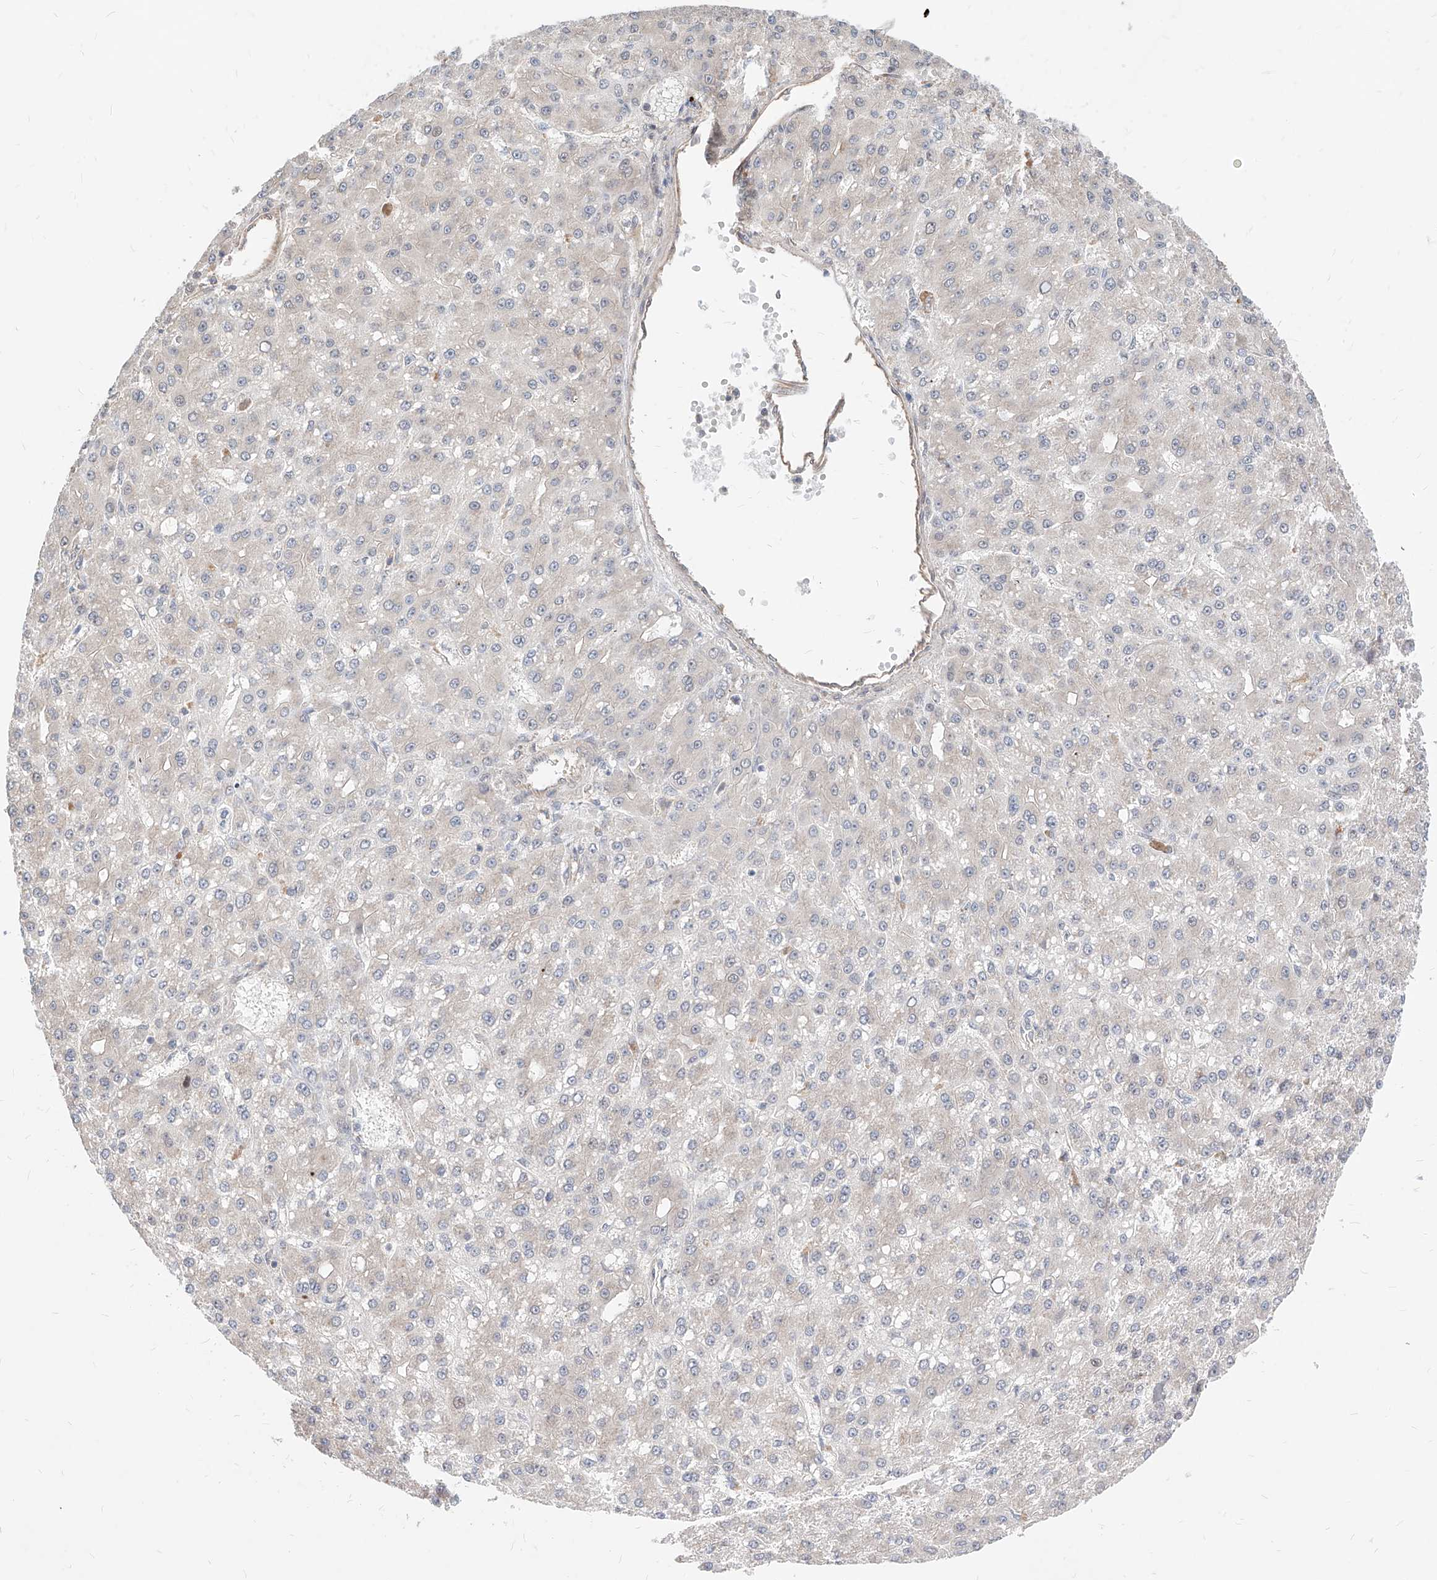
{"staining": {"intensity": "negative", "quantity": "none", "location": "none"}, "tissue": "liver cancer", "cell_type": "Tumor cells", "image_type": "cancer", "snomed": [{"axis": "morphology", "description": "Carcinoma, Hepatocellular, NOS"}, {"axis": "topography", "description": "Liver"}], "caption": "This is an IHC photomicrograph of liver hepatocellular carcinoma. There is no staining in tumor cells.", "gene": "TSNAX", "patient": {"sex": "male", "age": 67}}